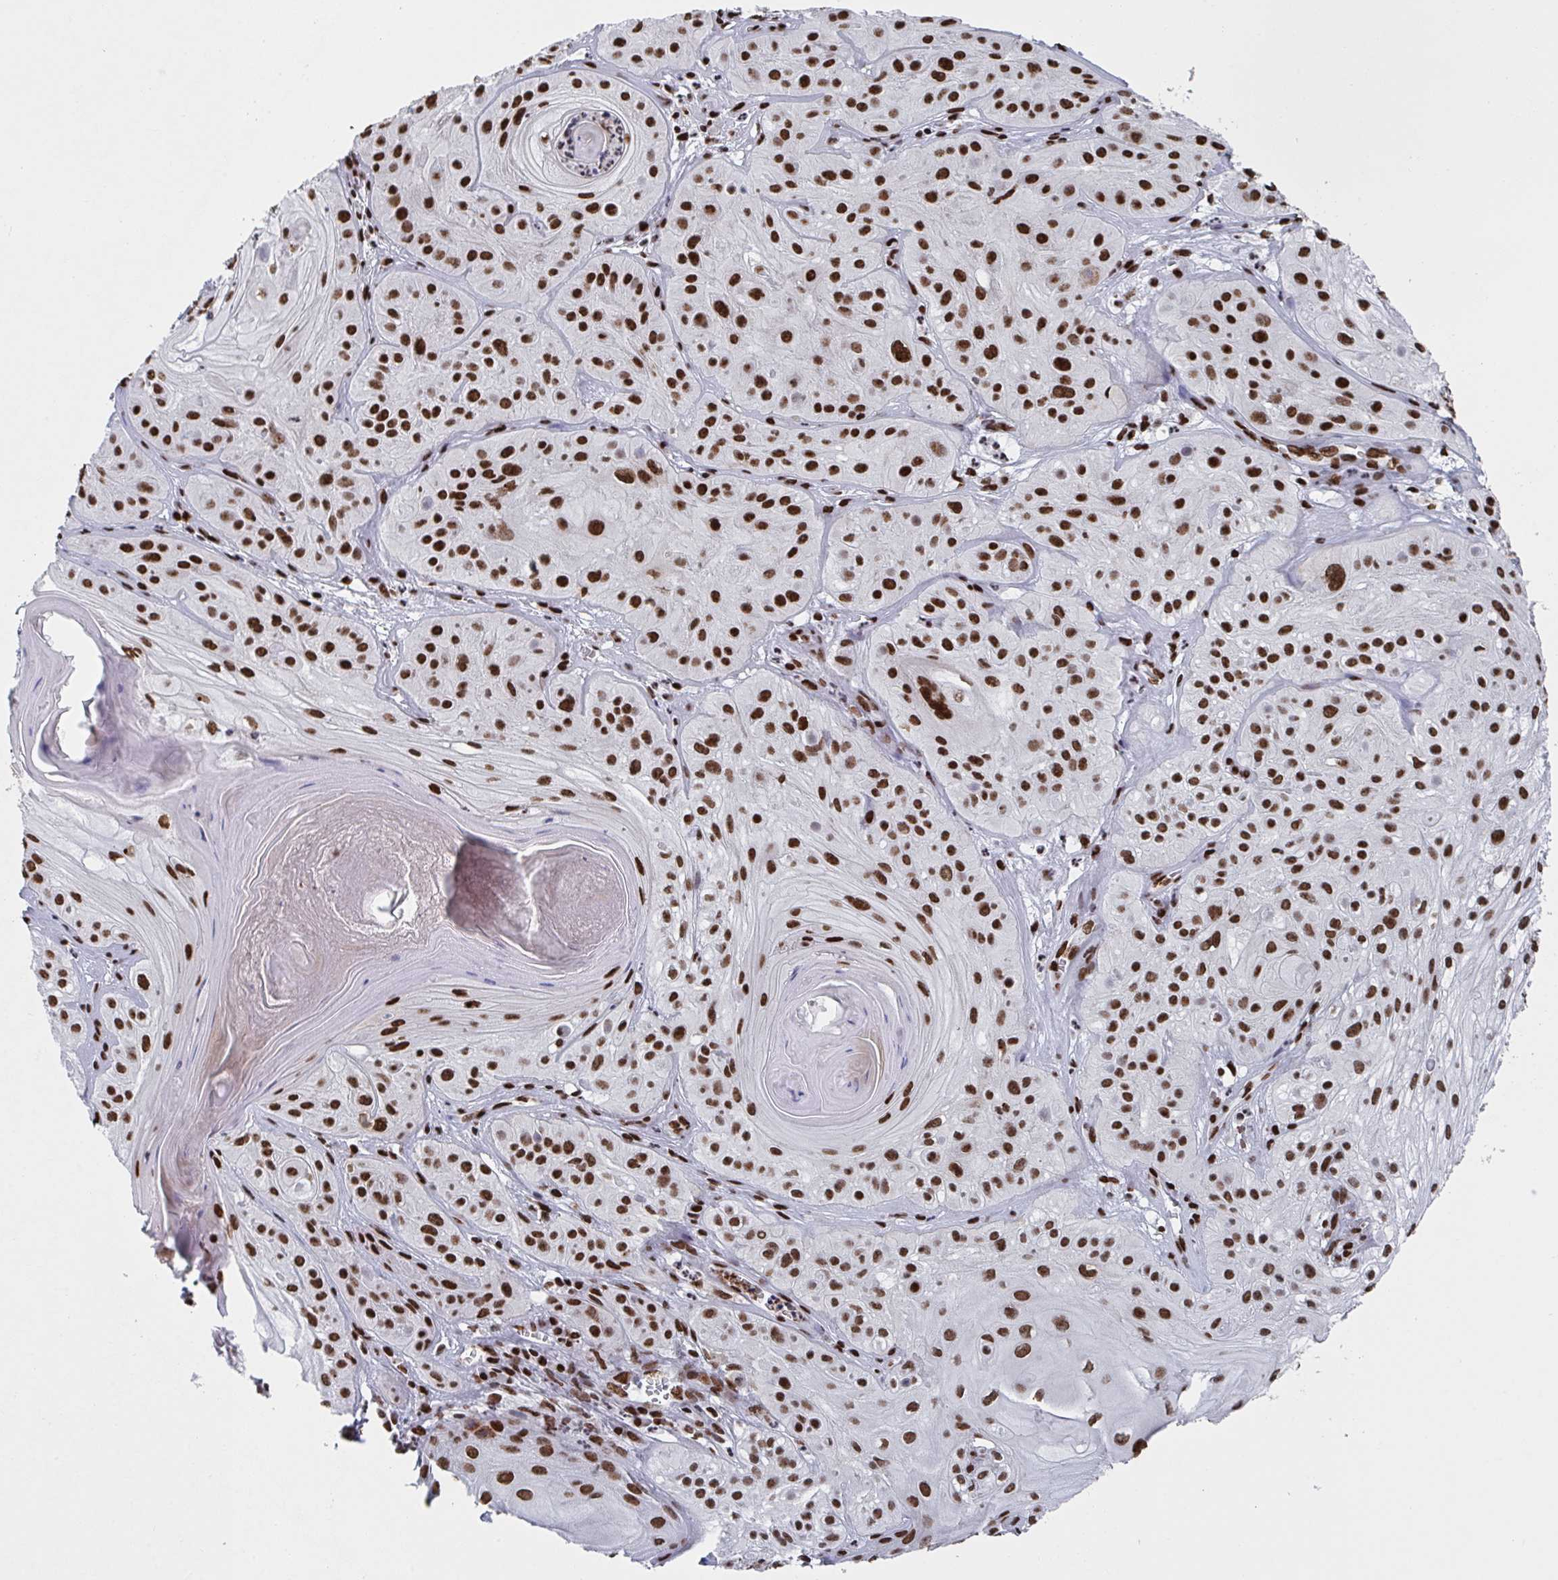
{"staining": {"intensity": "strong", "quantity": ">75%", "location": "nuclear"}, "tissue": "skin cancer", "cell_type": "Tumor cells", "image_type": "cancer", "snomed": [{"axis": "morphology", "description": "Squamous cell carcinoma, NOS"}, {"axis": "topography", "description": "Skin"}], "caption": "Skin squamous cell carcinoma stained with immunohistochemistry demonstrates strong nuclear expression in about >75% of tumor cells.", "gene": "ZNF607", "patient": {"sex": "male", "age": 85}}